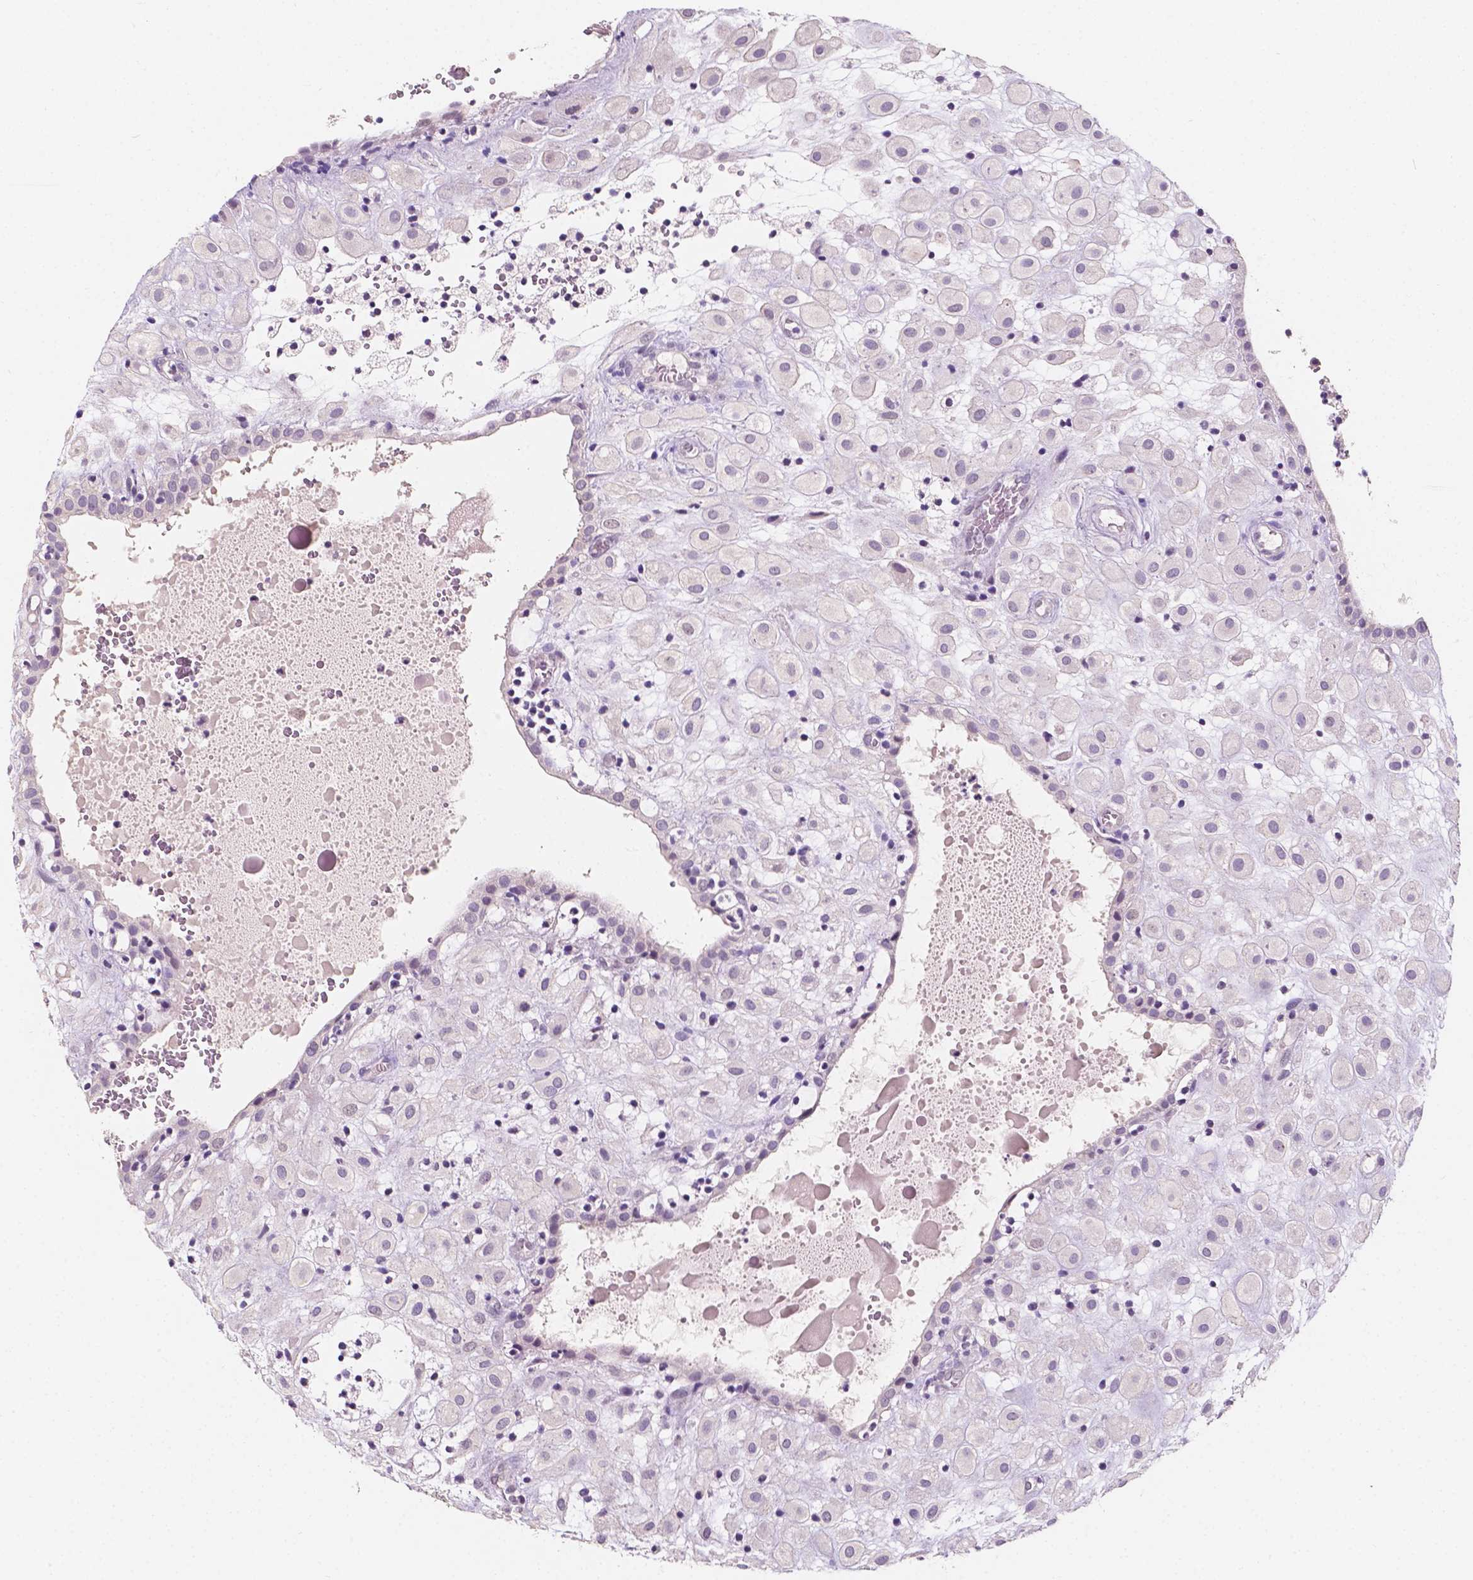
{"staining": {"intensity": "negative", "quantity": "none", "location": "none"}, "tissue": "placenta", "cell_type": "Decidual cells", "image_type": "normal", "snomed": [{"axis": "morphology", "description": "Normal tissue, NOS"}, {"axis": "topography", "description": "Placenta"}], "caption": "DAB (3,3'-diaminobenzidine) immunohistochemical staining of benign placenta shows no significant expression in decidual cells.", "gene": "TAL1", "patient": {"sex": "female", "age": 24}}